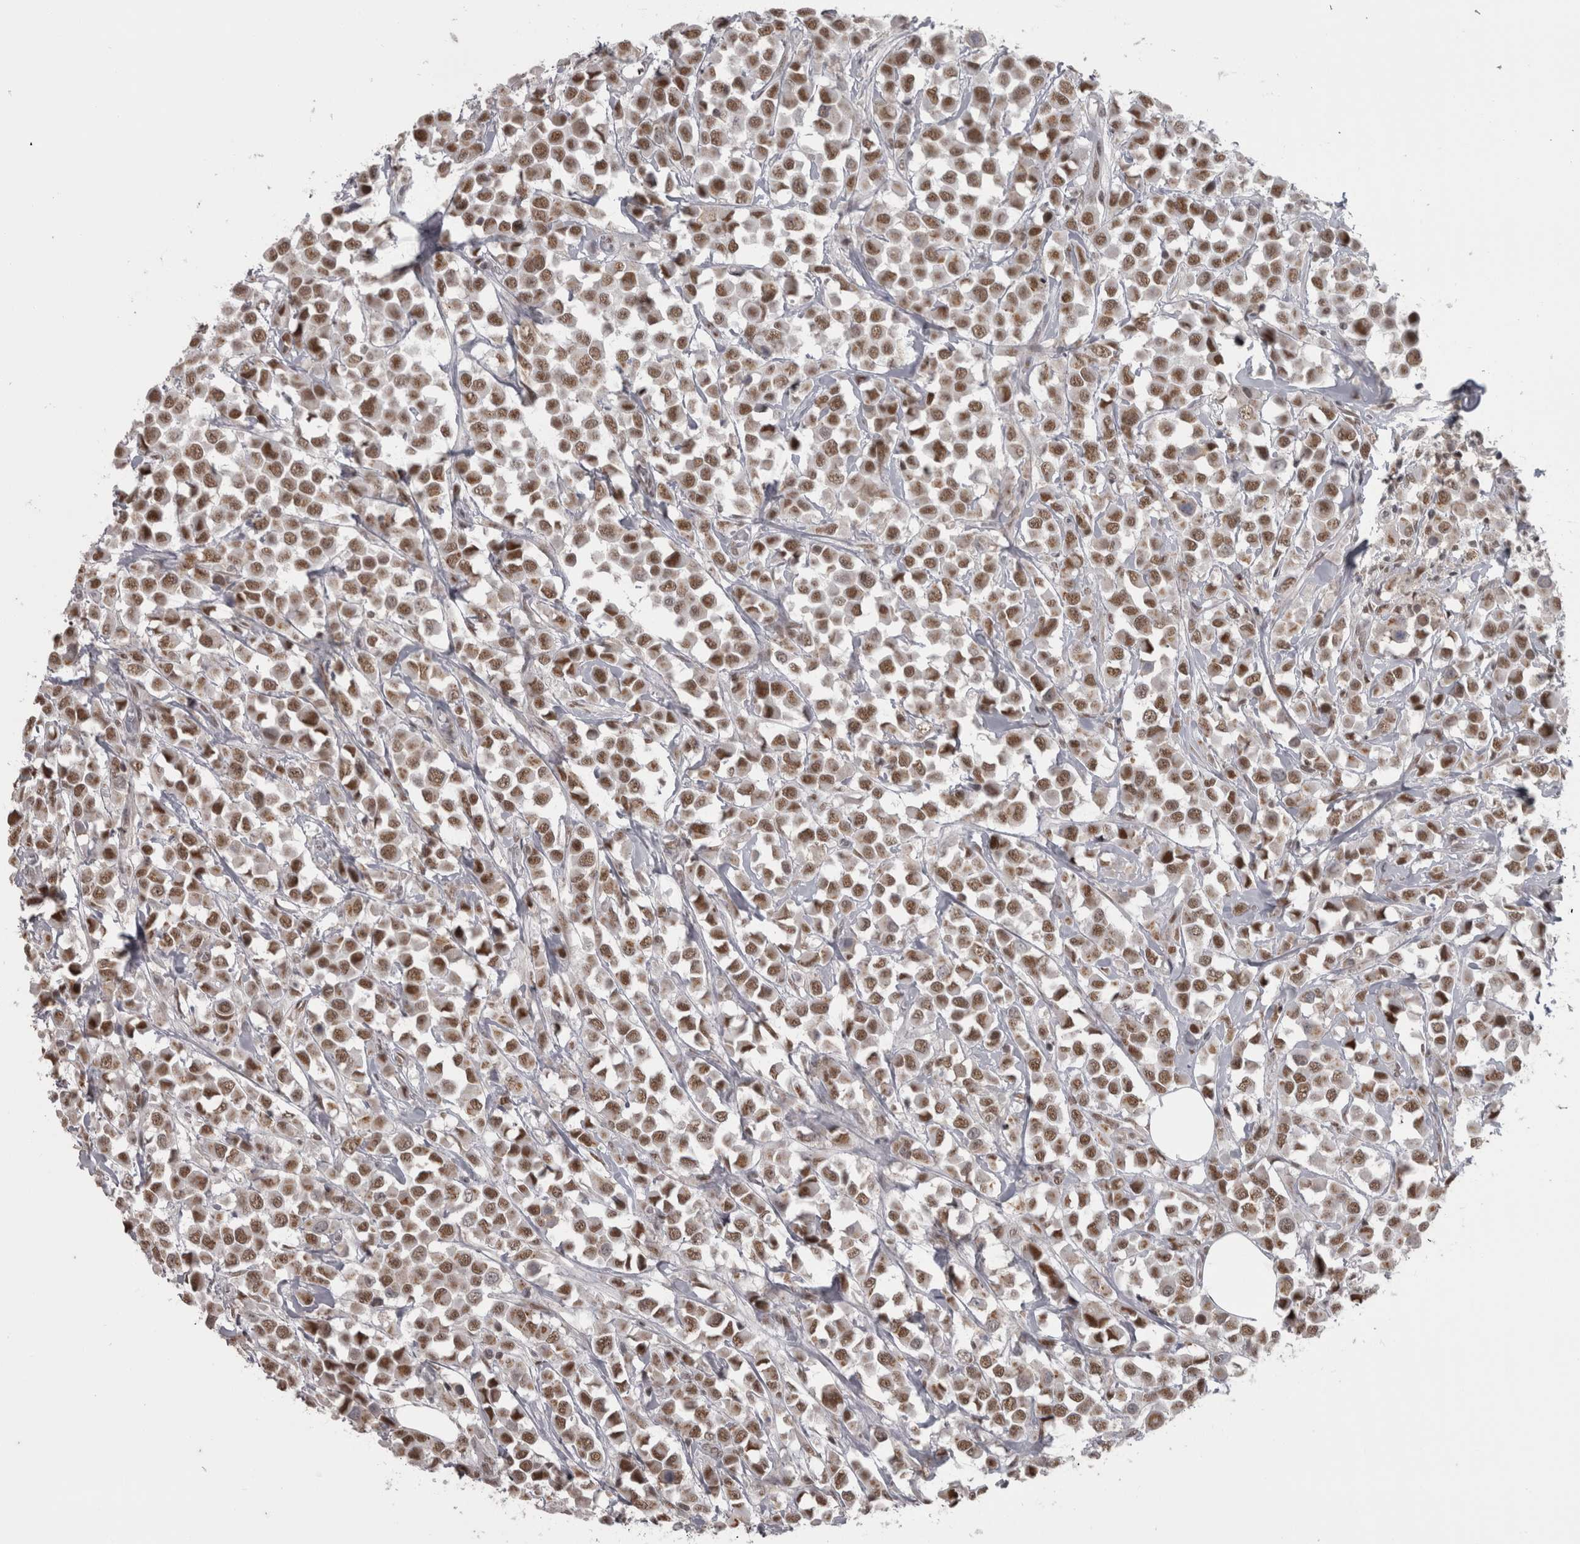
{"staining": {"intensity": "moderate", "quantity": ">75%", "location": "nuclear"}, "tissue": "breast cancer", "cell_type": "Tumor cells", "image_type": "cancer", "snomed": [{"axis": "morphology", "description": "Duct carcinoma"}, {"axis": "topography", "description": "Breast"}], "caption": "Immunohistochemical staining of human breast cancer demonstrates moderate nuclear protein expression in approximately >75% of tumor cells.", "gene": "MICU3", "patient": {"sex": "female", "age": 61}}